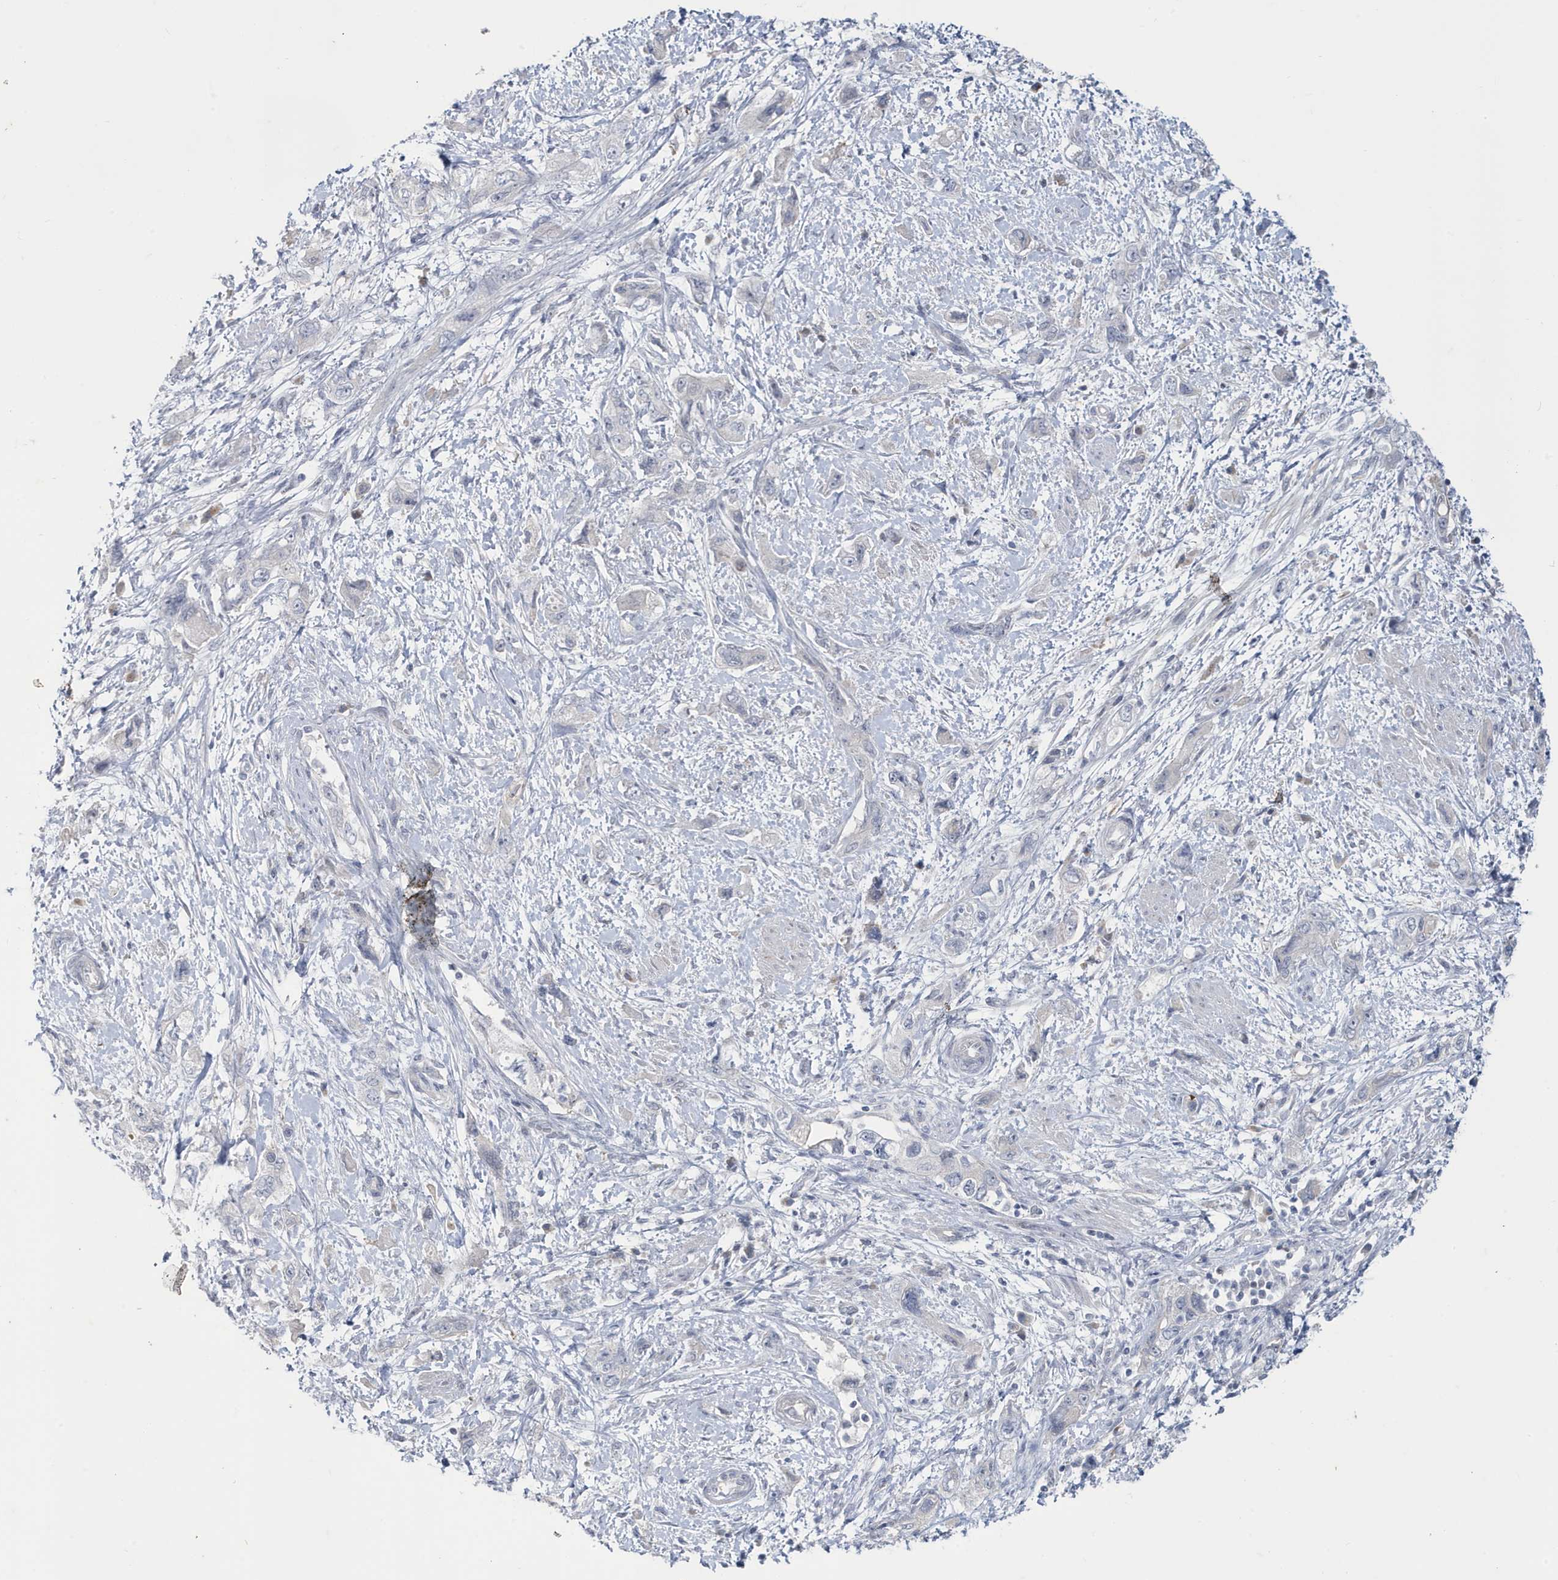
{"staining": {"intensity": "negative", "quantity": "none", "location": "none"}, "tissue": "pancreatic cancer", "cell_type": "Tumor cells", "image_type": "cancer", "snomed": [{"axis": "morphology", "description": "Adenocarcinoma, NOS"}, {"axis": "topography", "description": "Pancreas"}], "caption": "This is an immunohistochemistry (IHC) micrograph of pancreatic cancer (adenocarcinoma). There is no staining in tumor cells.", "gene": "ZNF654", "patient": {"sex": "female", "age": 73}}